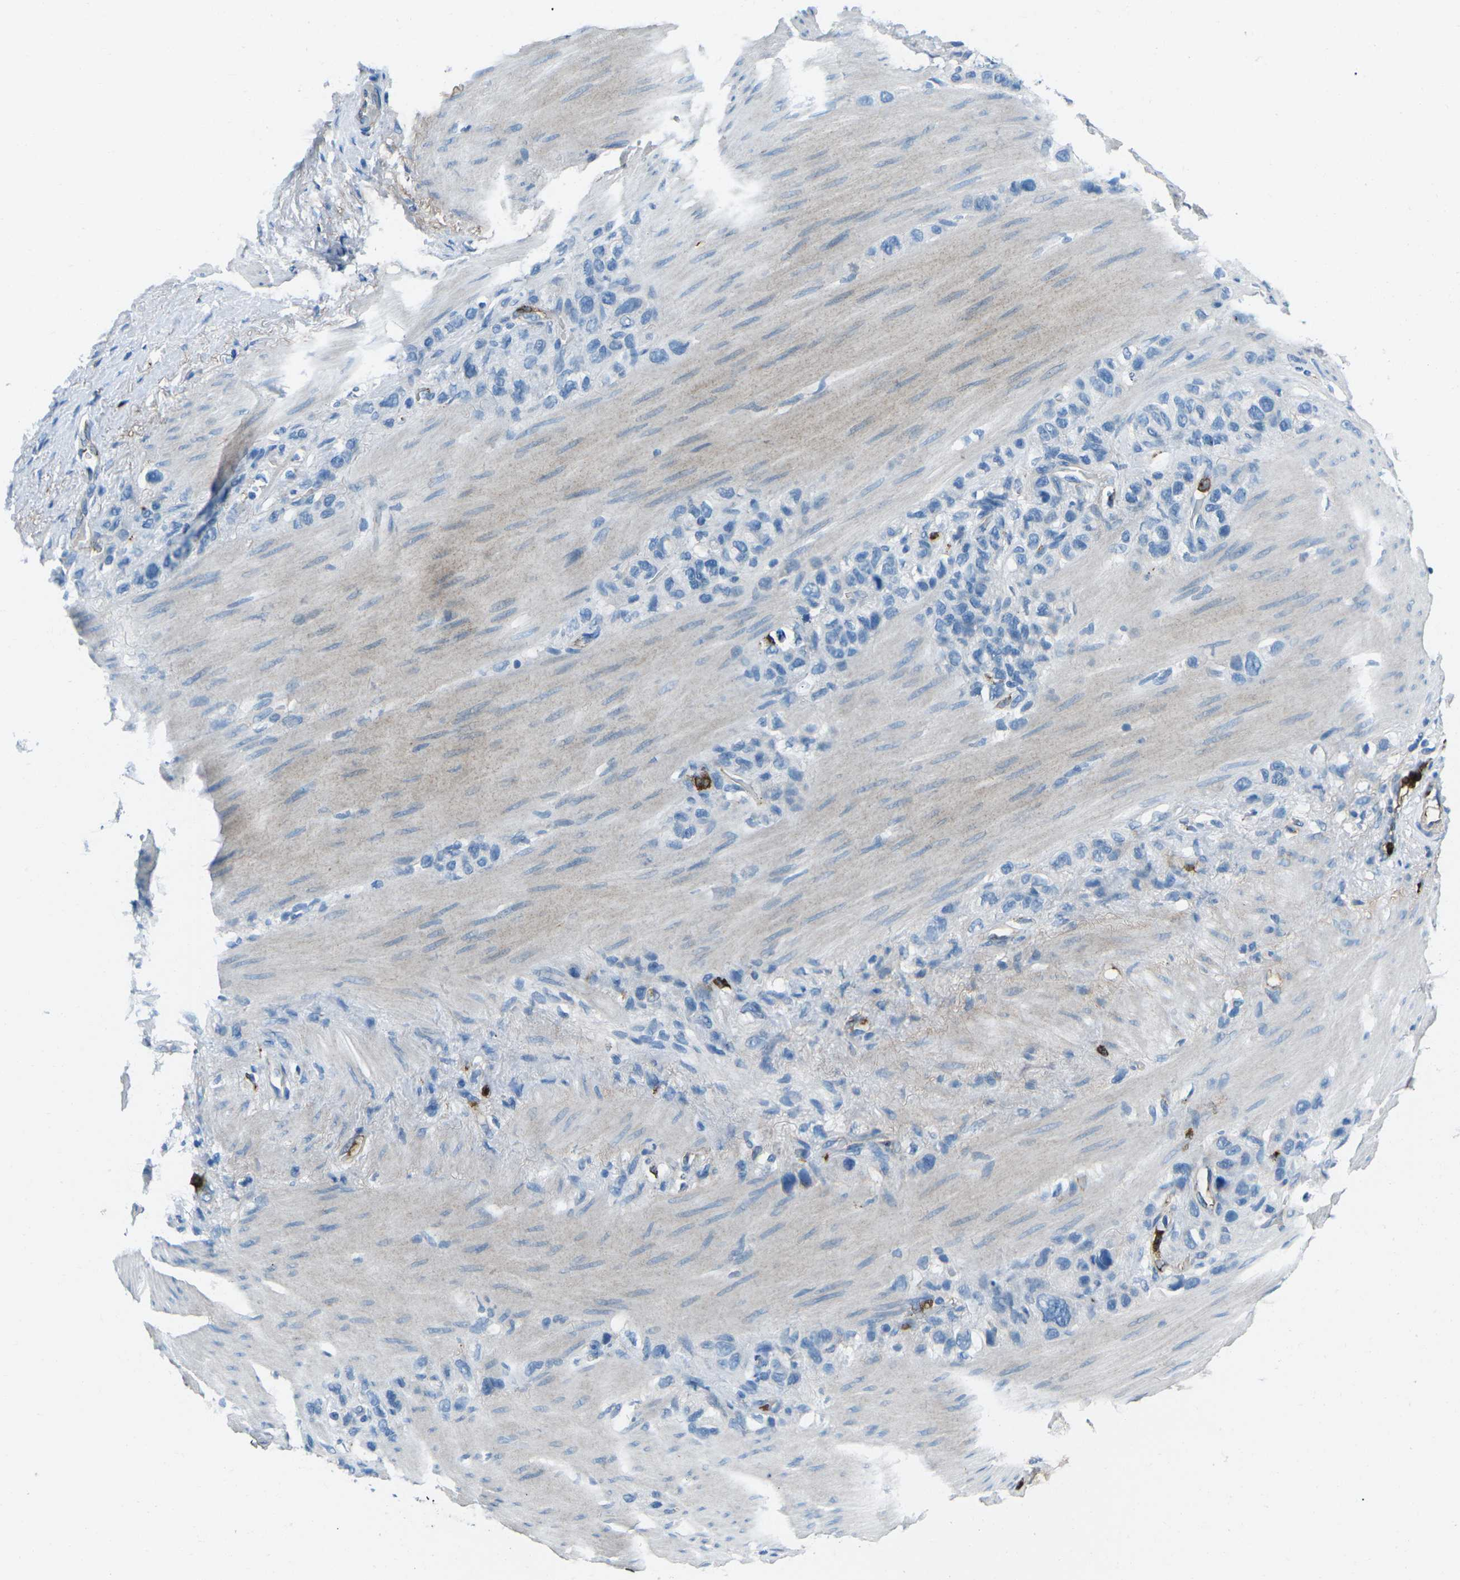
{"staining": {"intensity": "negative", "quantity": "none", "location": "none"}, "tissue": "stomach cancer", "cell_type": "Tumor cells", "image_type": "cancer", "snomed": [{"axis": "morphology", "description": "Adenocarcinoma, NOS"}, {"axis": "morphology", "description": "Adenocarcinoma, High grade"}, {"axis": "topography", "description": "Stomach, upper"}, {"axis": "topography", "description": "Stomach, lower"}], "caption": "Tumor cells show no significant staining in stomach cancer (adenocarcinoma).", "gene": "FCN1", "patient": {"sex": "female", "age": 65}}